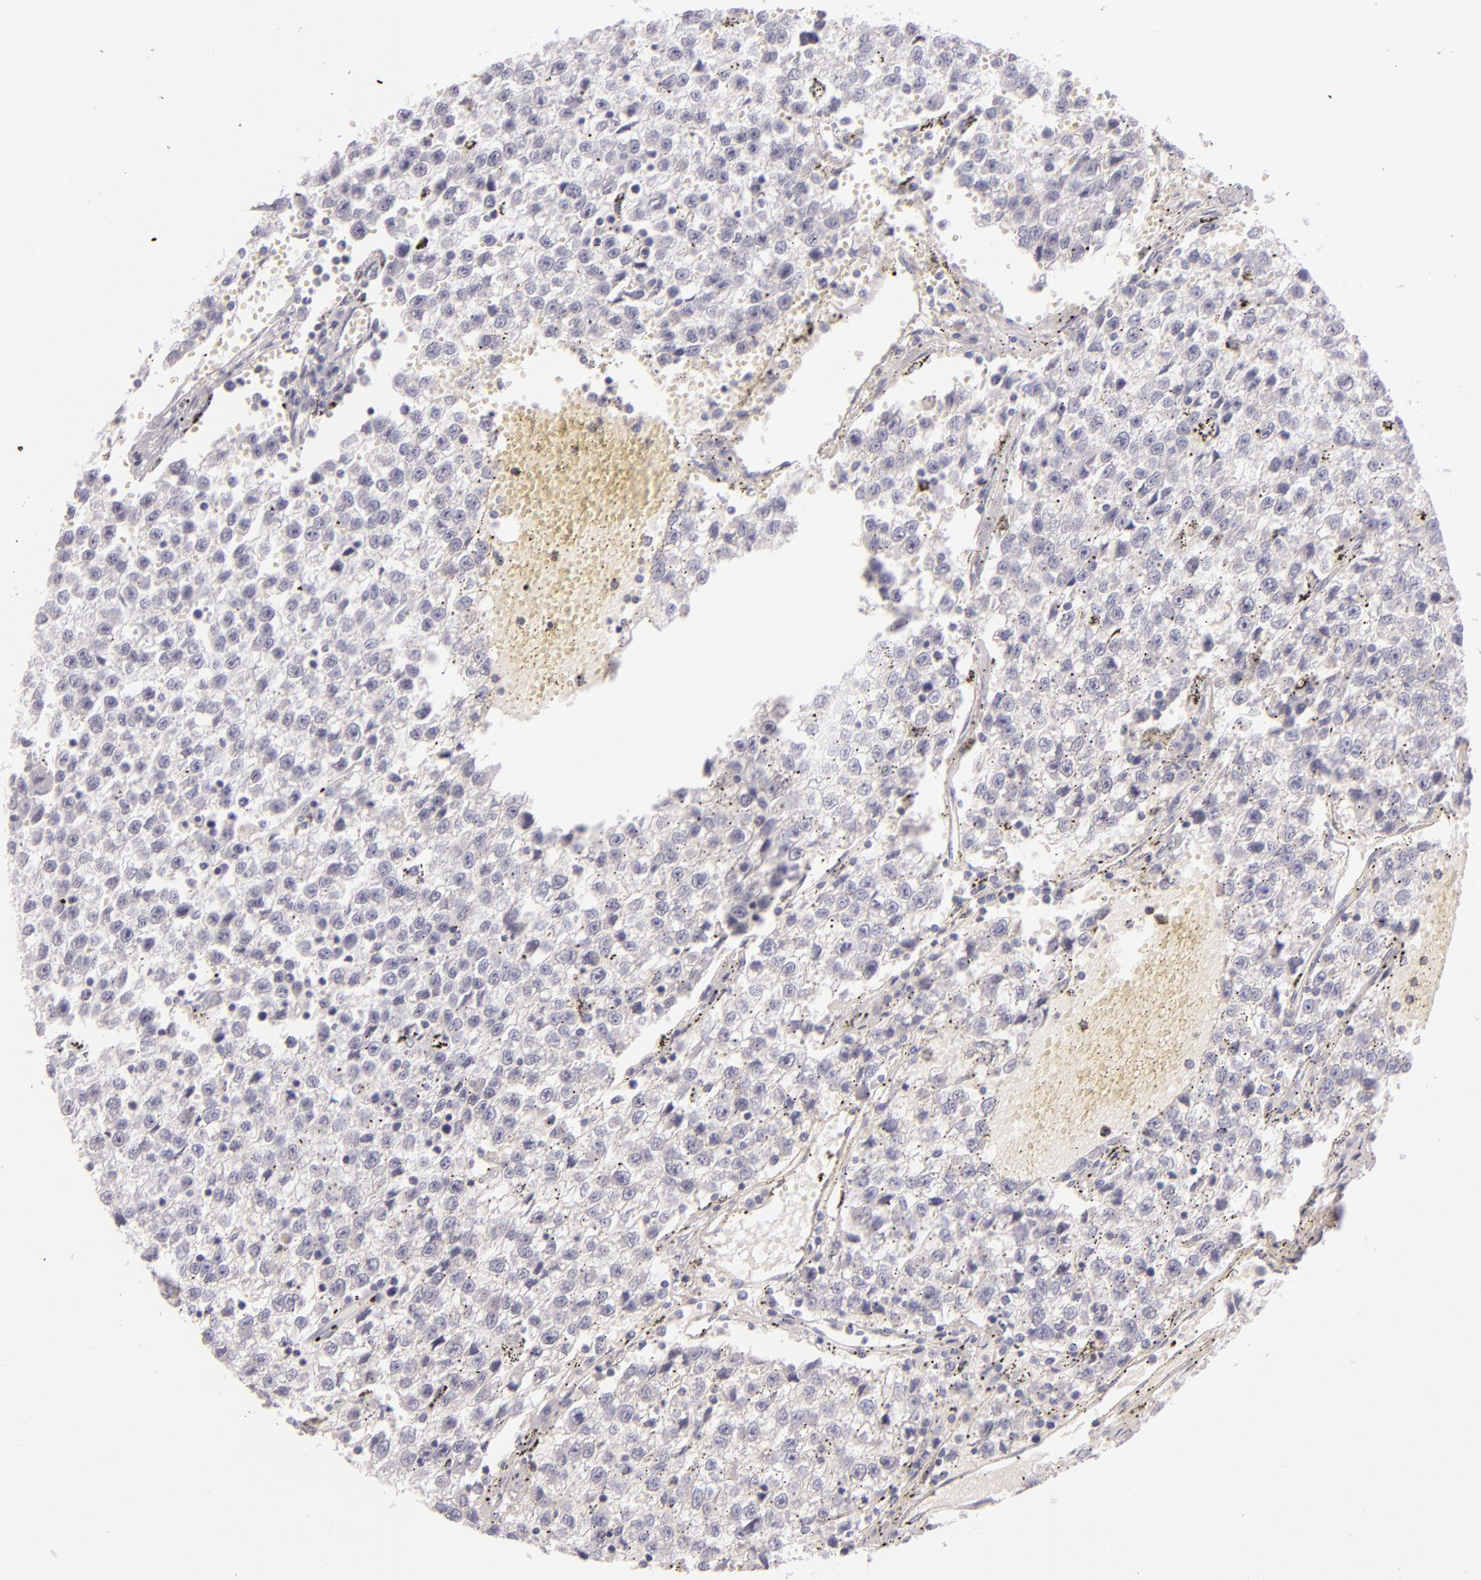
{"staining": {"intensity": "negative", "quantity": "none", "location": "none"}, "tissue": "testis cancer", "cell_type": "Tumor cells", "image_type": "cancer", "snomed": [{"axis": "morphology", "description": "Seminoma, NOS"}, {"axis": "topography", "description": "Testis"}], "caption": "This is a photomicrograph of immunohistochemistry (IHC) staining of testis seminoma, which shows no staining in tumor cells.", "gene": "TPSD1", "patient": {"sex": "male", "age": 35}}